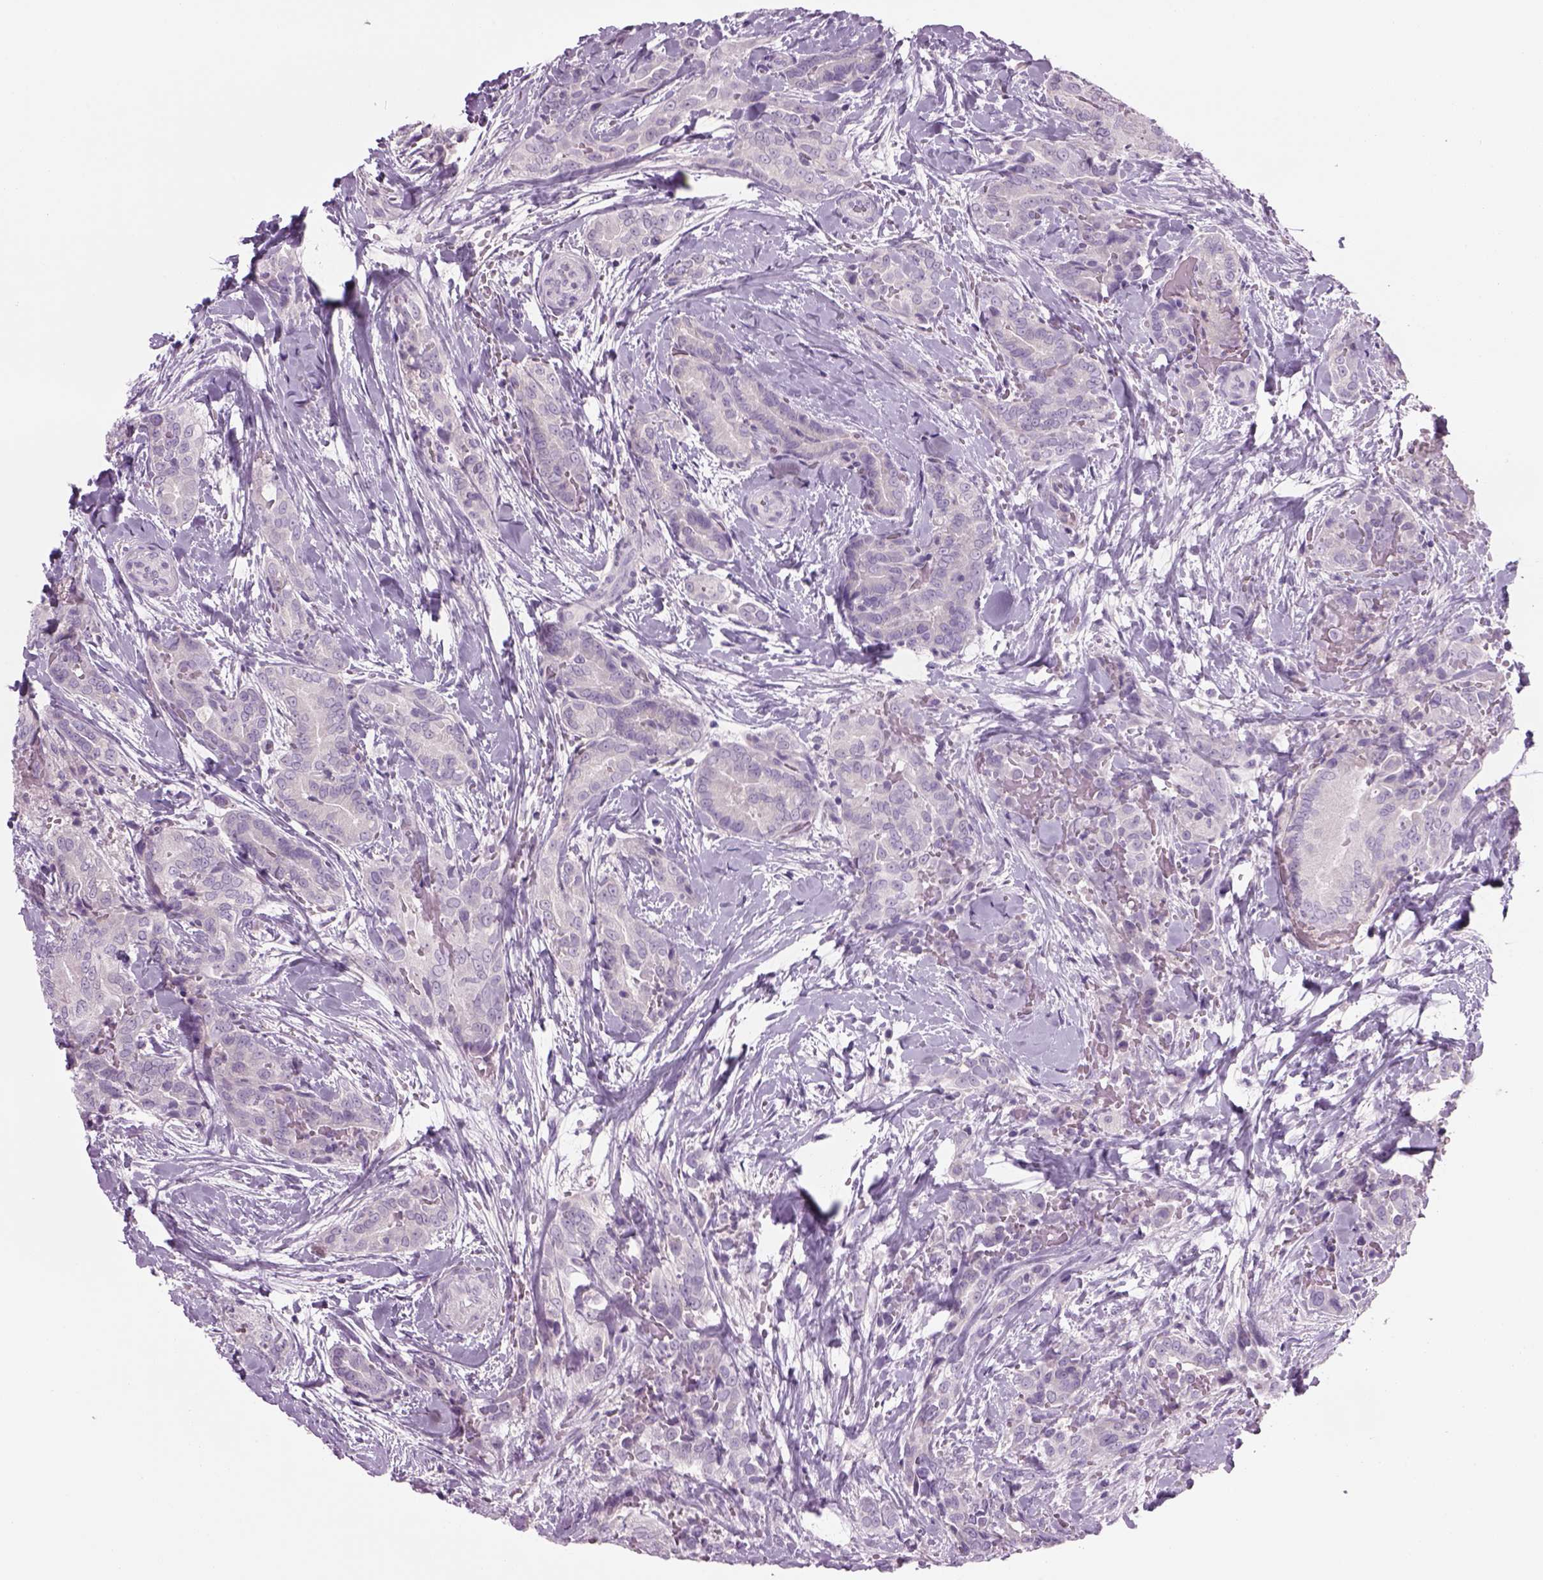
{"staining": {"intensity": "negative", "quantity": "none", "location": "none"}, "tissue": "thyroid cancer", "cell_type": "Tumor cells", "image_type": "cancer", "snomed": [{"axis": "morphology", "description": "Papillary adenocarcinoma, NOS"}, {"axis": "topography", "description": "Thyroid gland"}], "caption": "Immunohistochemistry (IHC) of human thyroid papillary adenocarcinoma shows no staining in tumor cells.", "gene": "MDH1B", "patient": {"sex": "male", "age": 61}}